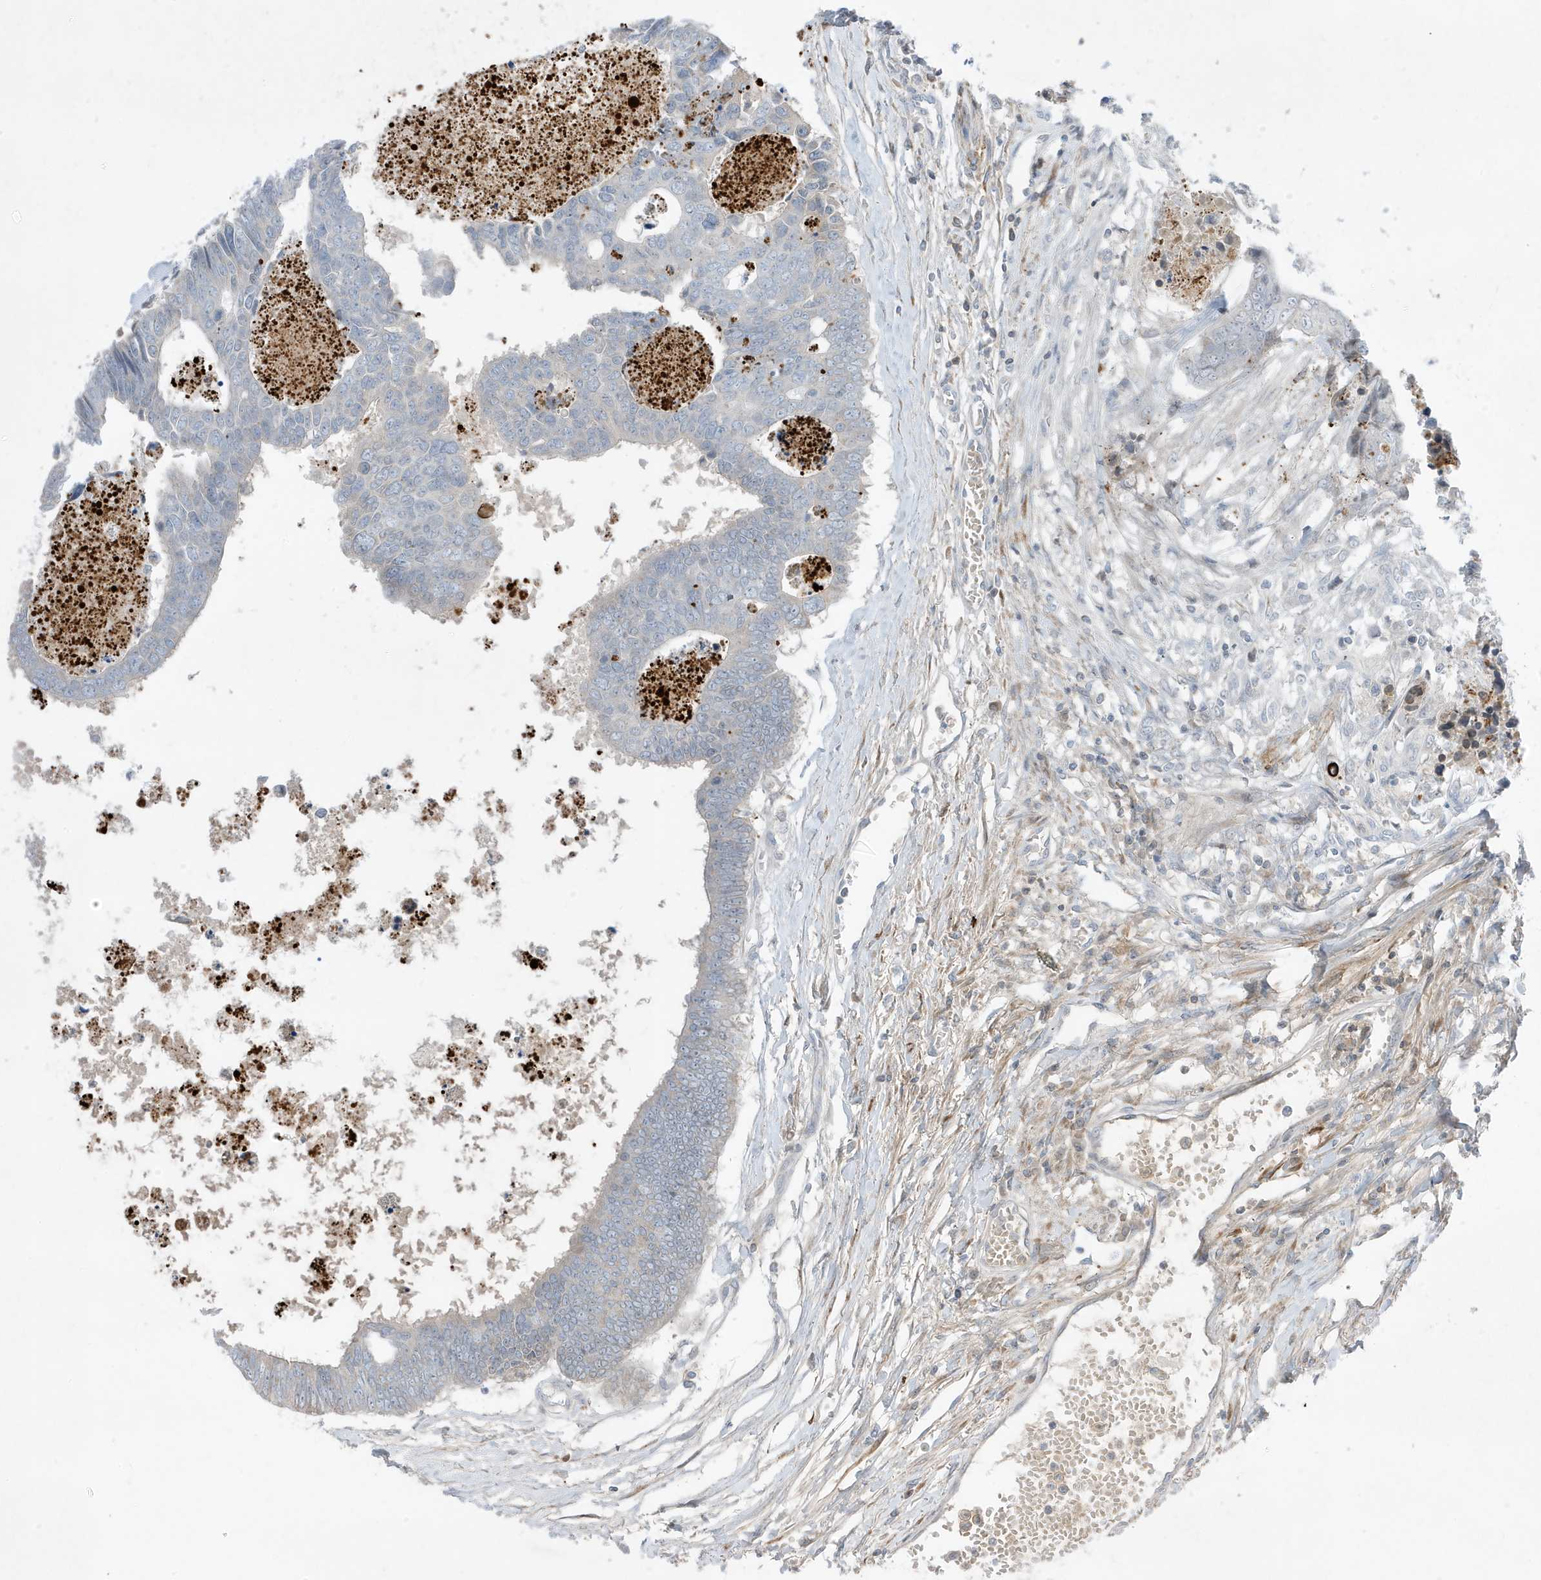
{"staining": {"intensity": "negative", "quantity": "none", "location": "none"}, "tissue": "colorectal cancer", "cell_type": "Tumor cells", "image_type": "cancer", "snomed": [{"axis": "morphology", "description": "Adenocarcinoma, NOS"}, {"axis": "topography", "description": "Rectum"}], "caption": "Immunohistochemistry image of adenocarcinoma (colorectal) stained for a protein (brown), which demonstrates no expression in tumor cells.", "gene": "FNDC1", "patient": {"sex": "male", "age": 84}}